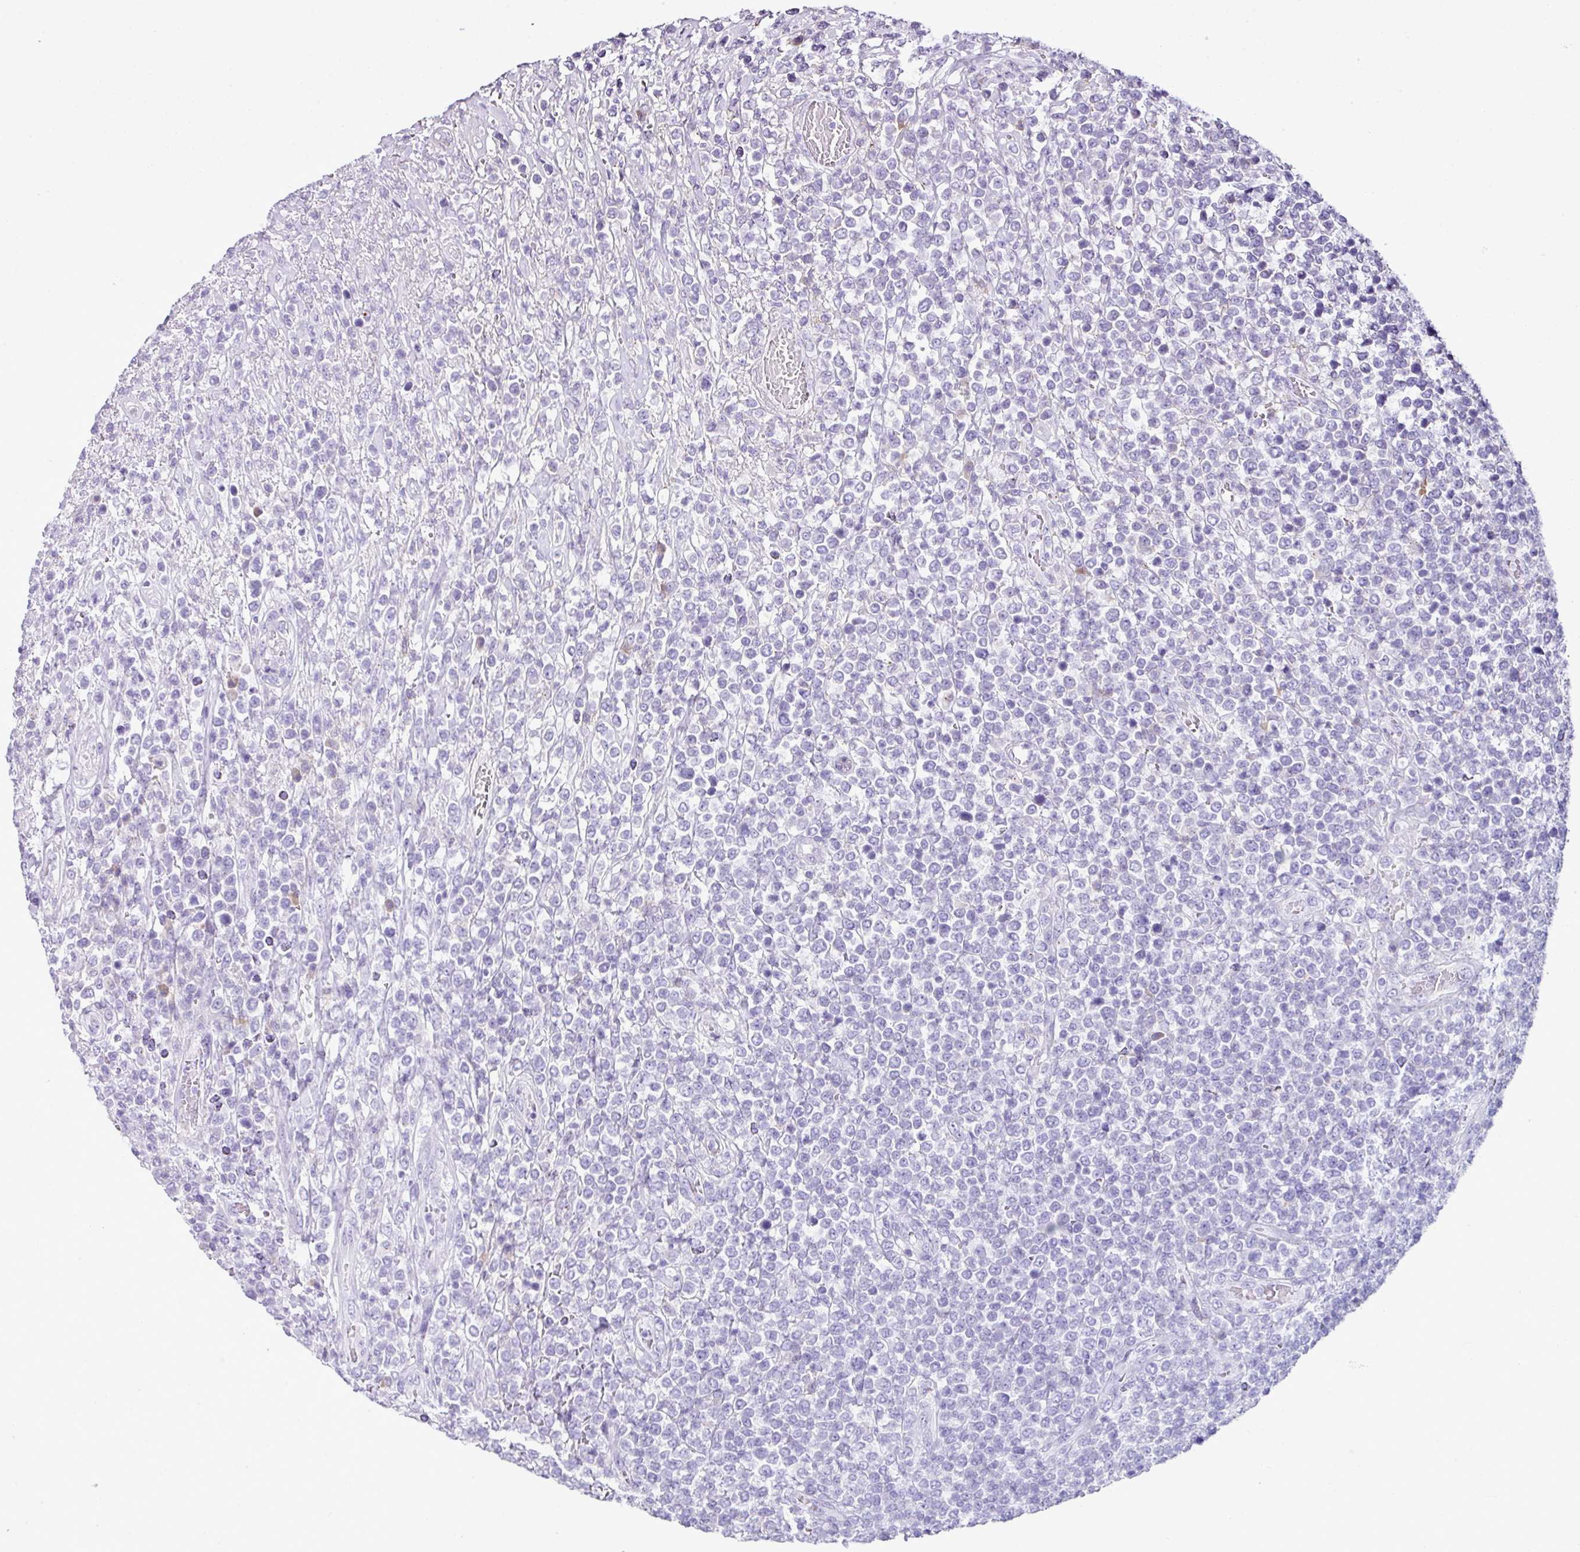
{"staining": {"intensity": "negative", "quantity": "none", "location": "none"}, "tissue": "lymphoma", "cell_type": "Tumor cells", "image_type": "cancer", "snomed": [{"axis": "morphology", "description": "Malignant lymphoma, non-Hodgkin's type, High grade"}, {"axis": "topography", "description": "Soft tissue"}], "caption": "Photomicrograph shows no significant protein staining in tumor cells of malignant lymphoma, non-Hodgkin's type (high-grade). (Brightfield microscopy of DAB (3,3'-diaminobenzidine) immunohistochemistry at high magnification).", "gene": "RGS21", "patient": {"sex": "female", "age": 56}}